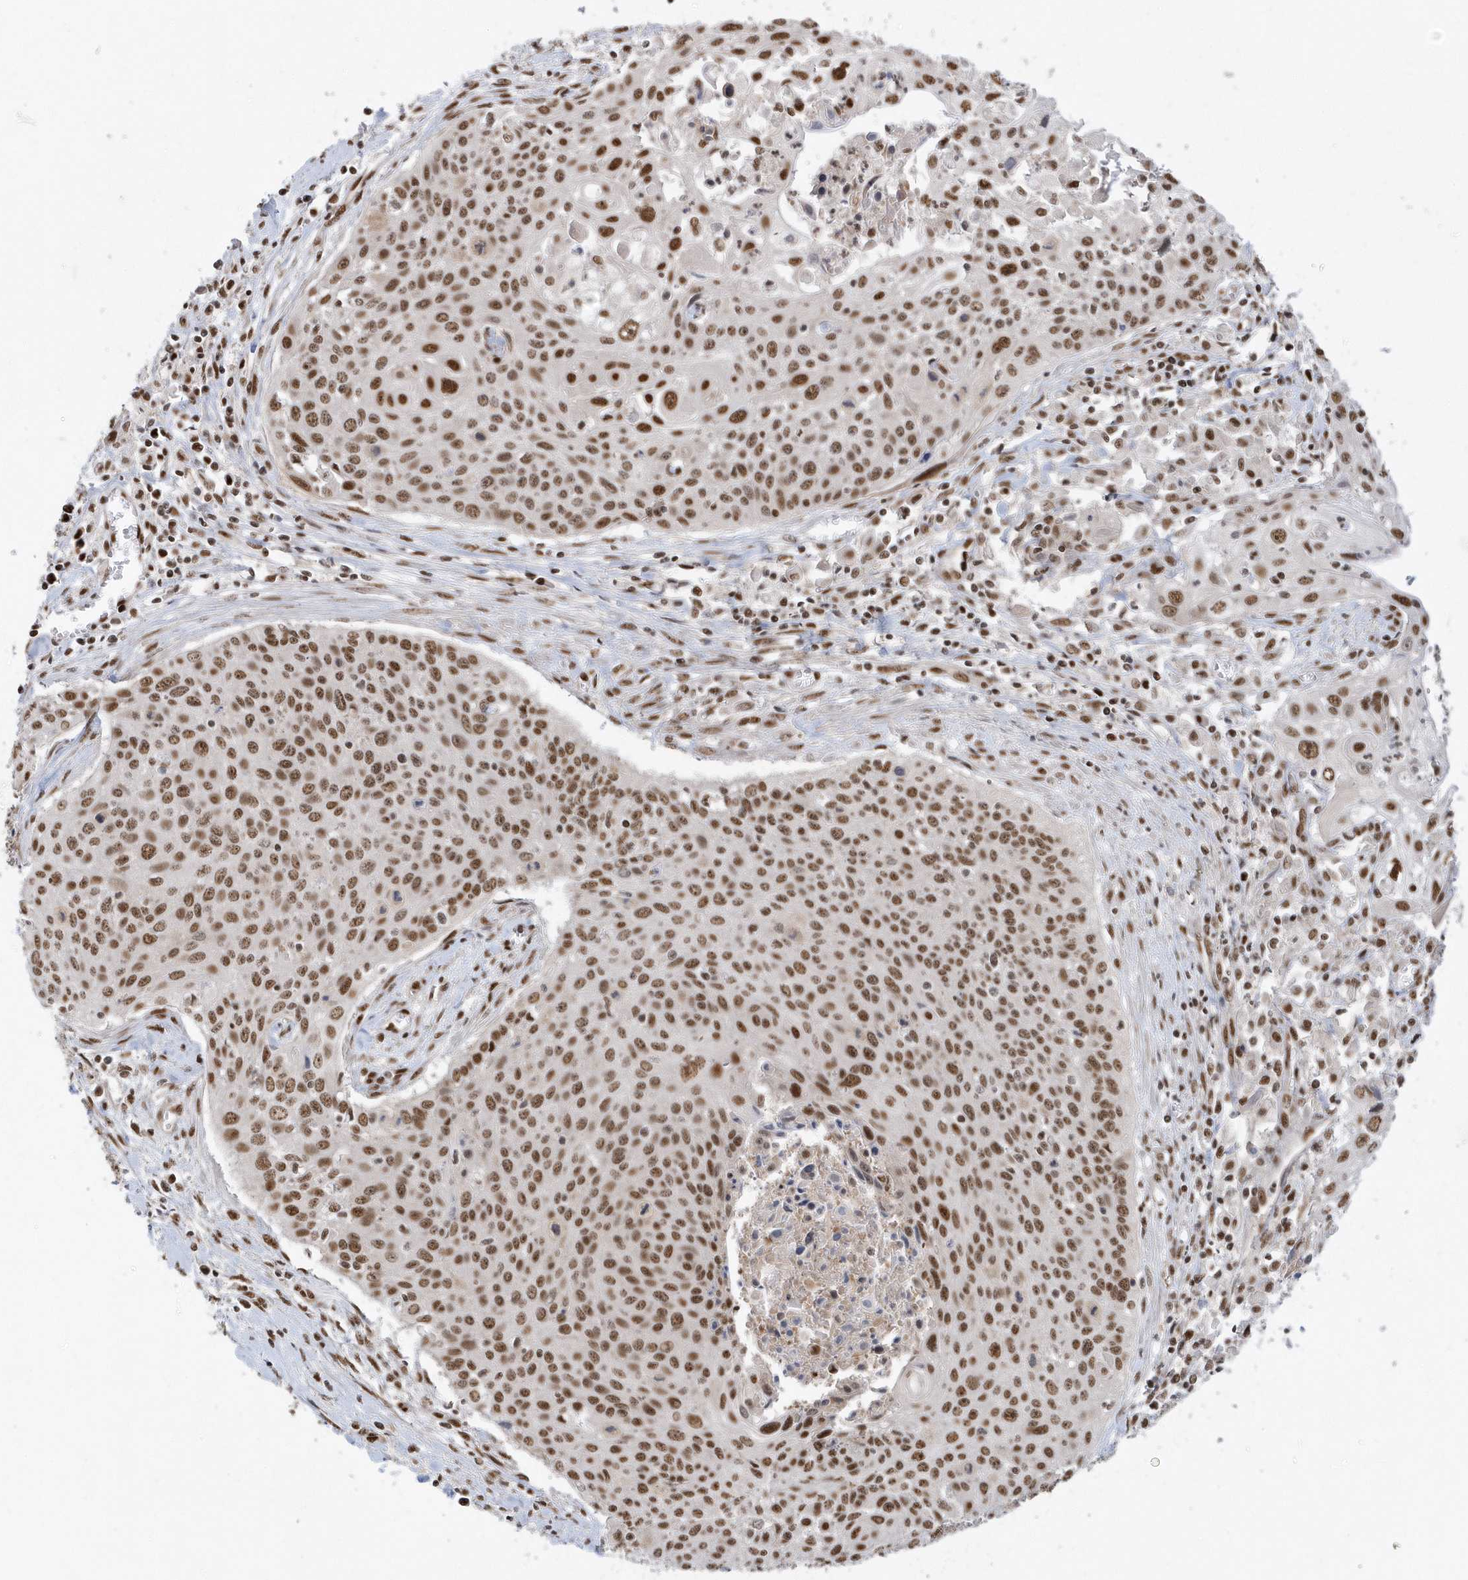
{"staining": {"intensity": "moderate", "quantity": ">75%", "location": "nuclear"}, "tissue": "cervical cancer", "cell_type": "Tumor cells", "image_type": "cancer", "snomed": [{"axis": "morphology", "description": "Squamous cell carcinoma, NOS"}, {"axis": "topography", "description": "Cervix"}], "caption": "The immunohistochemical stain highlights moderate nuclear positivity in tumor cells of squamous cell carcinoma (cervical) tissue.", "gene": "SEPHS1", "patient": {"sex": "female", "age": 55}}